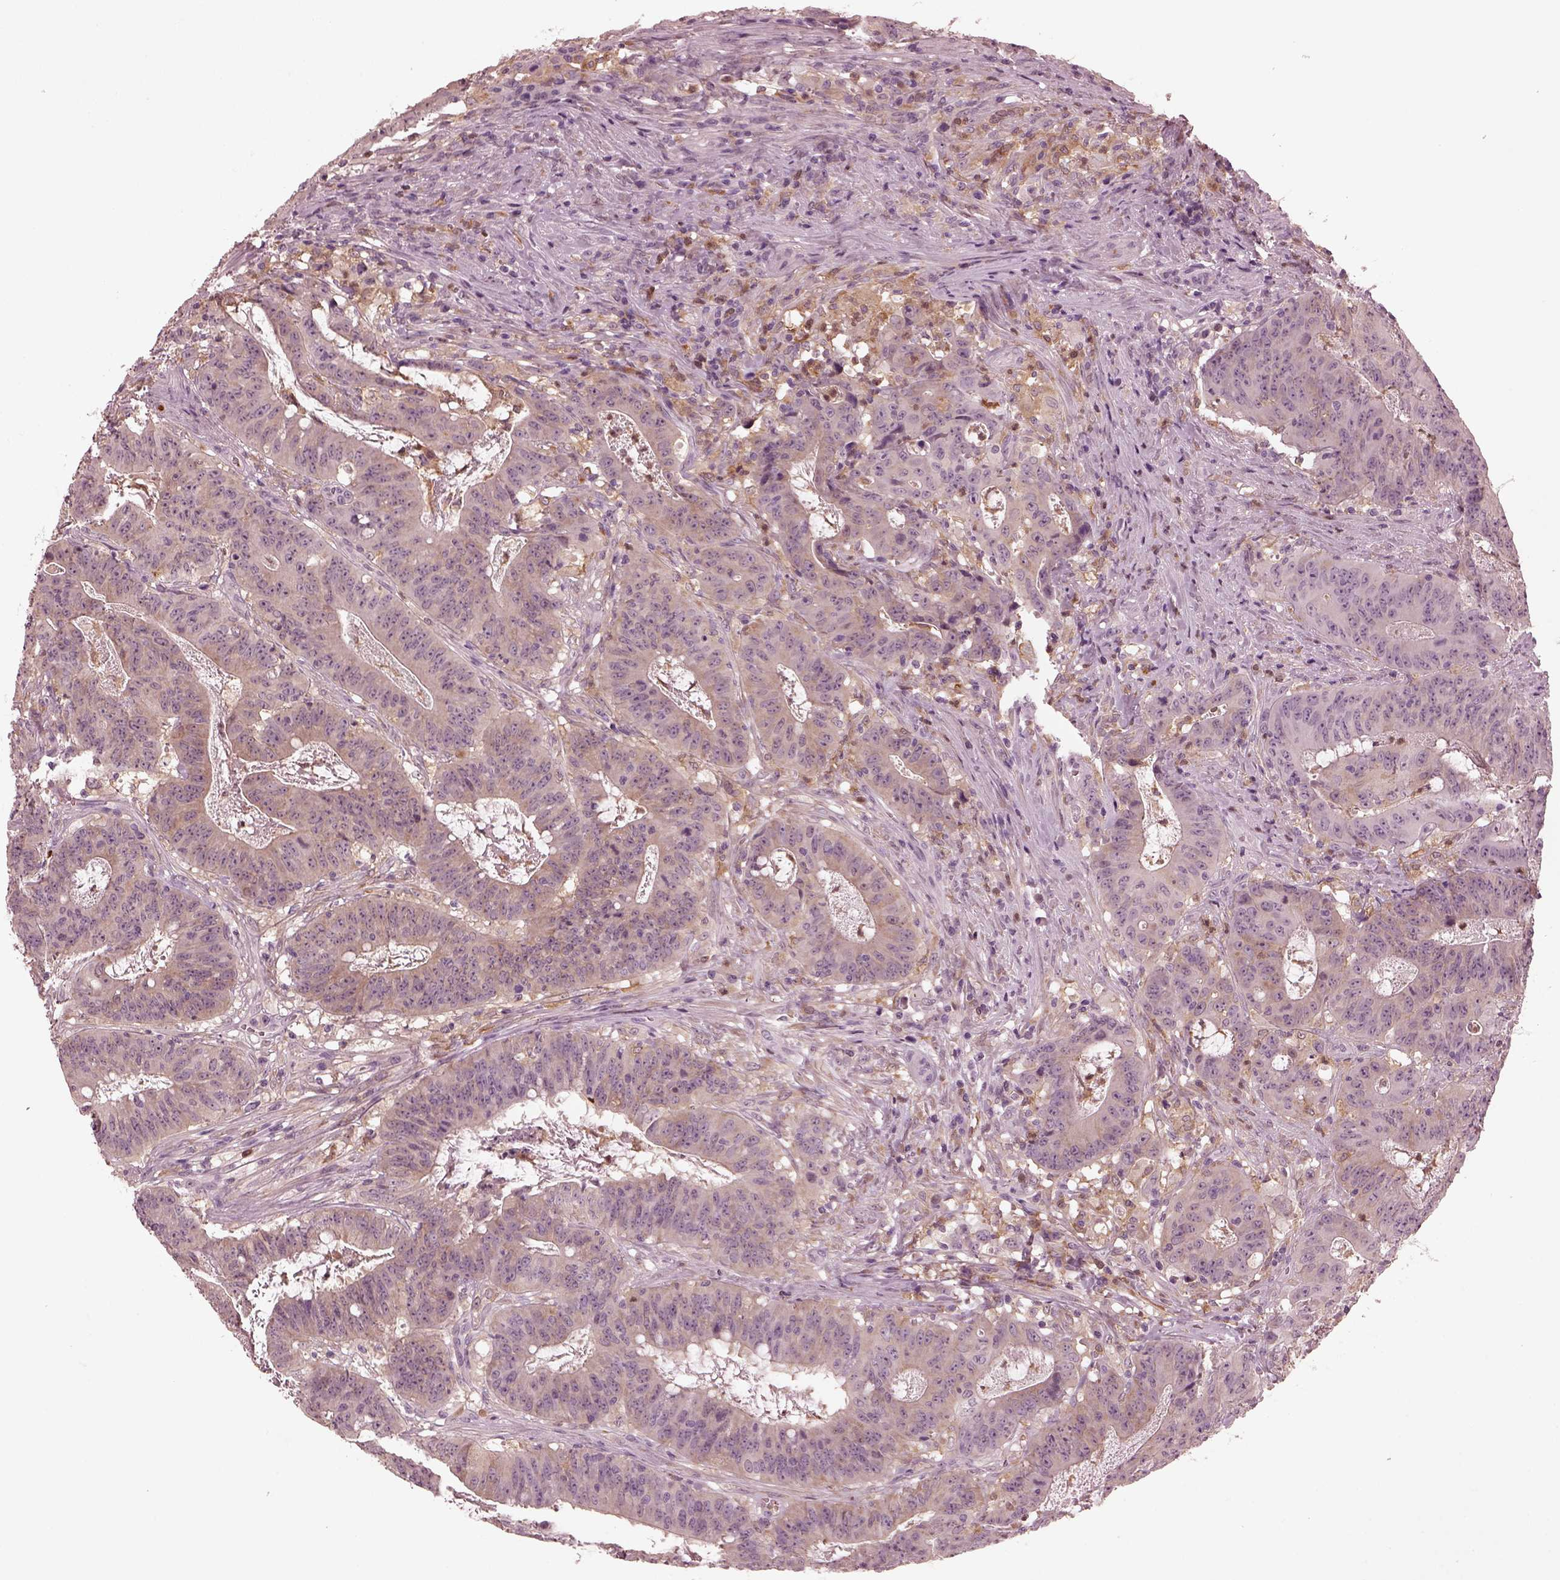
{"staining": {"intensity": "moderate", "quantity": "<25%", "location": "cytoplasmic/membranous"}, "tissue": "colorectal cancer", "cell_type": "Tumor cells", "image_type": "cancer", "snomed": [{"axis": "morphology", "description": "Adenocarcinoma, NOS"}, {"axis": "topography", "description": "Colon"}], "caption": "A histopathology image of colorectal cancer (adenocarcinoma) stained for a protein demonstrates moderate cytoplasmic/membranous brown staining in tumor cells. The protein of interest is shown in brown color, while the nuclei are stained blue.", "gene": "PSTPIP2", "patient": {"sex": "male", "age": 33}}